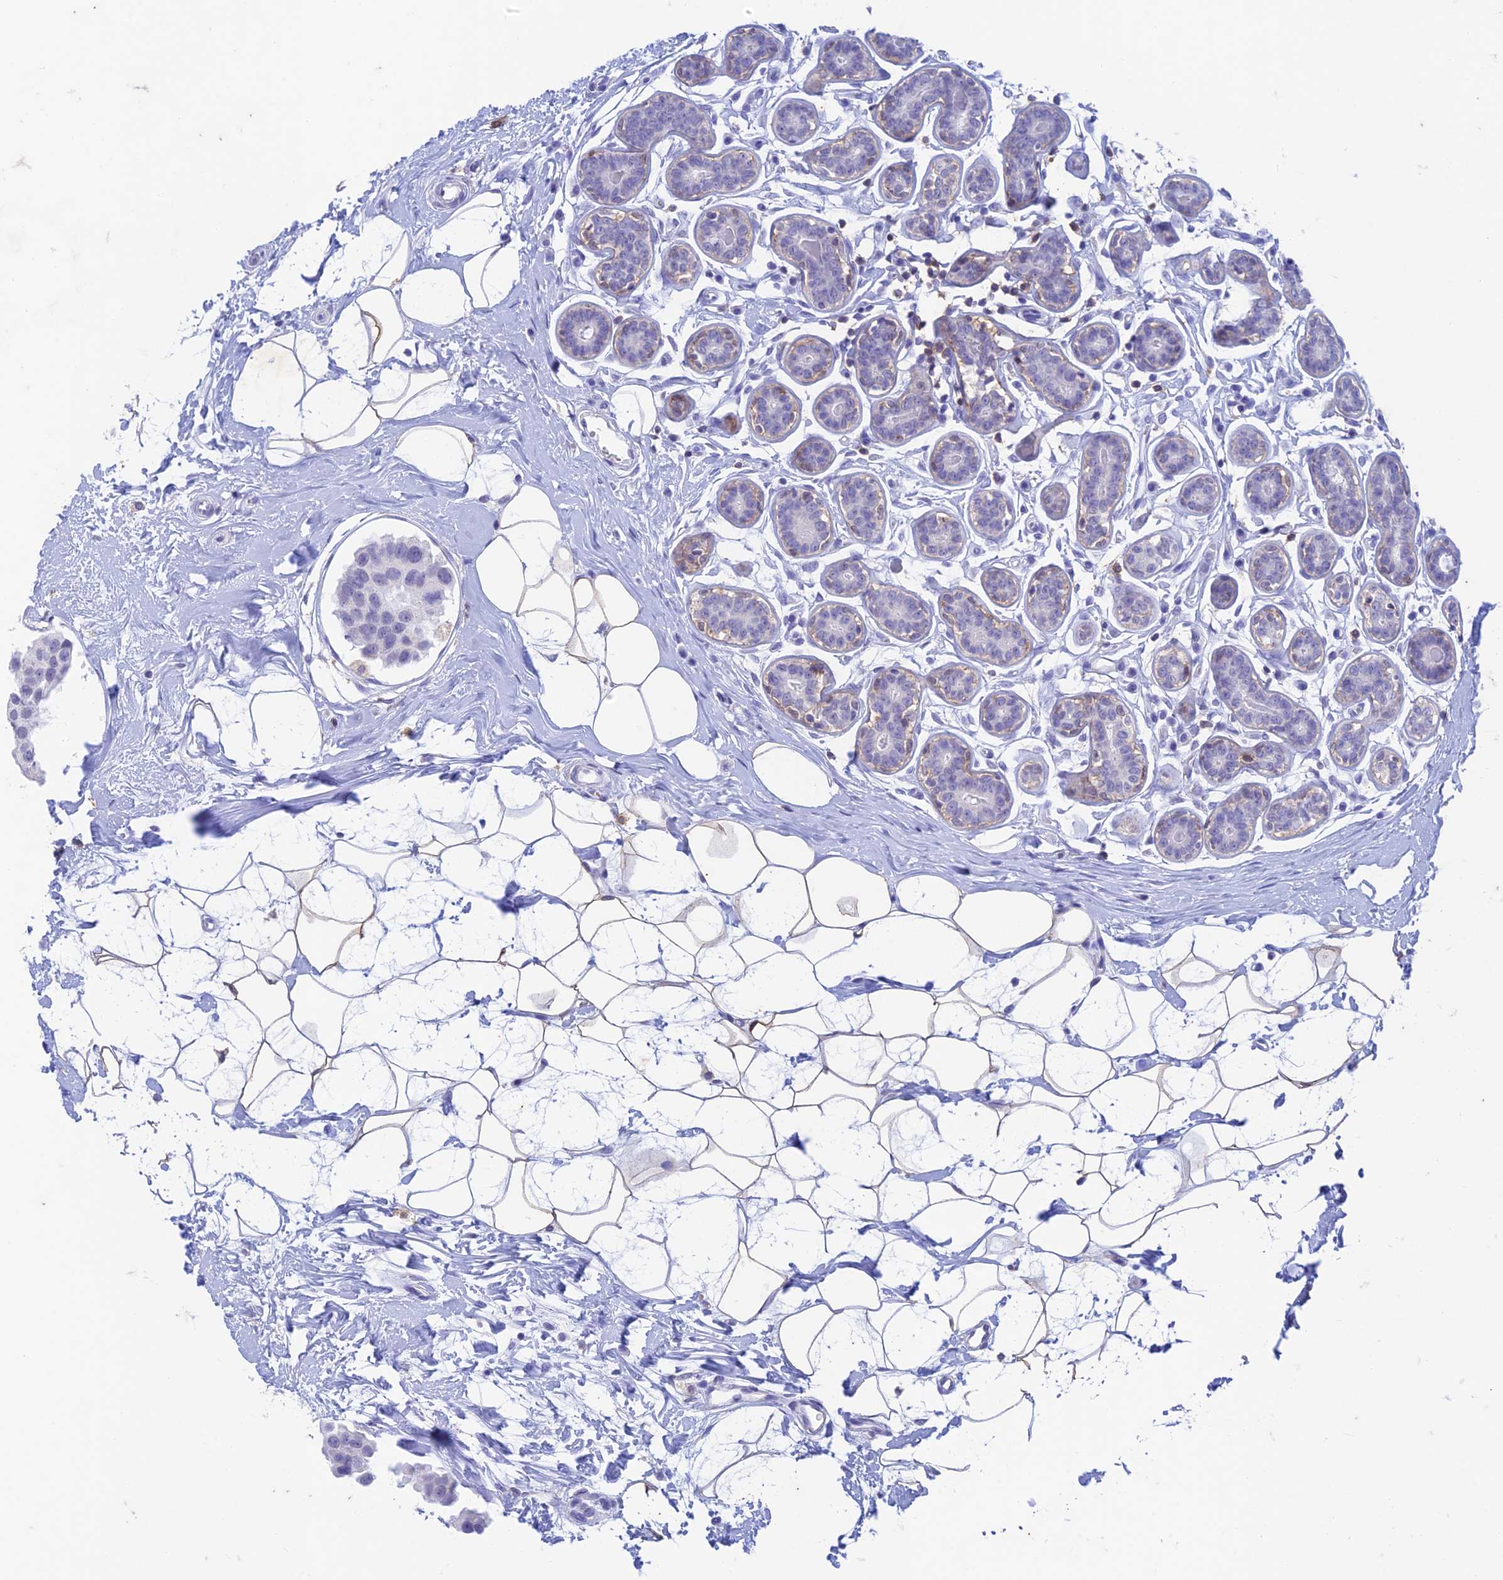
{"staining": {"intensity": "negative", "quantity": "none", "location": "none"}, "tissue": "breast cancer", "cell_type": "Tumor cells", "image_type": "cancer", "snomed": [{"axis": "morphology", "description": "Normal tissue, NOS"}, {"axis": "morphology", "description": "Duct carcinoma"}, {"axis": "topography", "description": "Breast"}], "caption": "A high-resolution image shows IHC staining of breast cancer, which demonstrates no significant positivity in tumor cells.", "gene": "FGF7", "patient": {"sex": "female", "age": 39}}